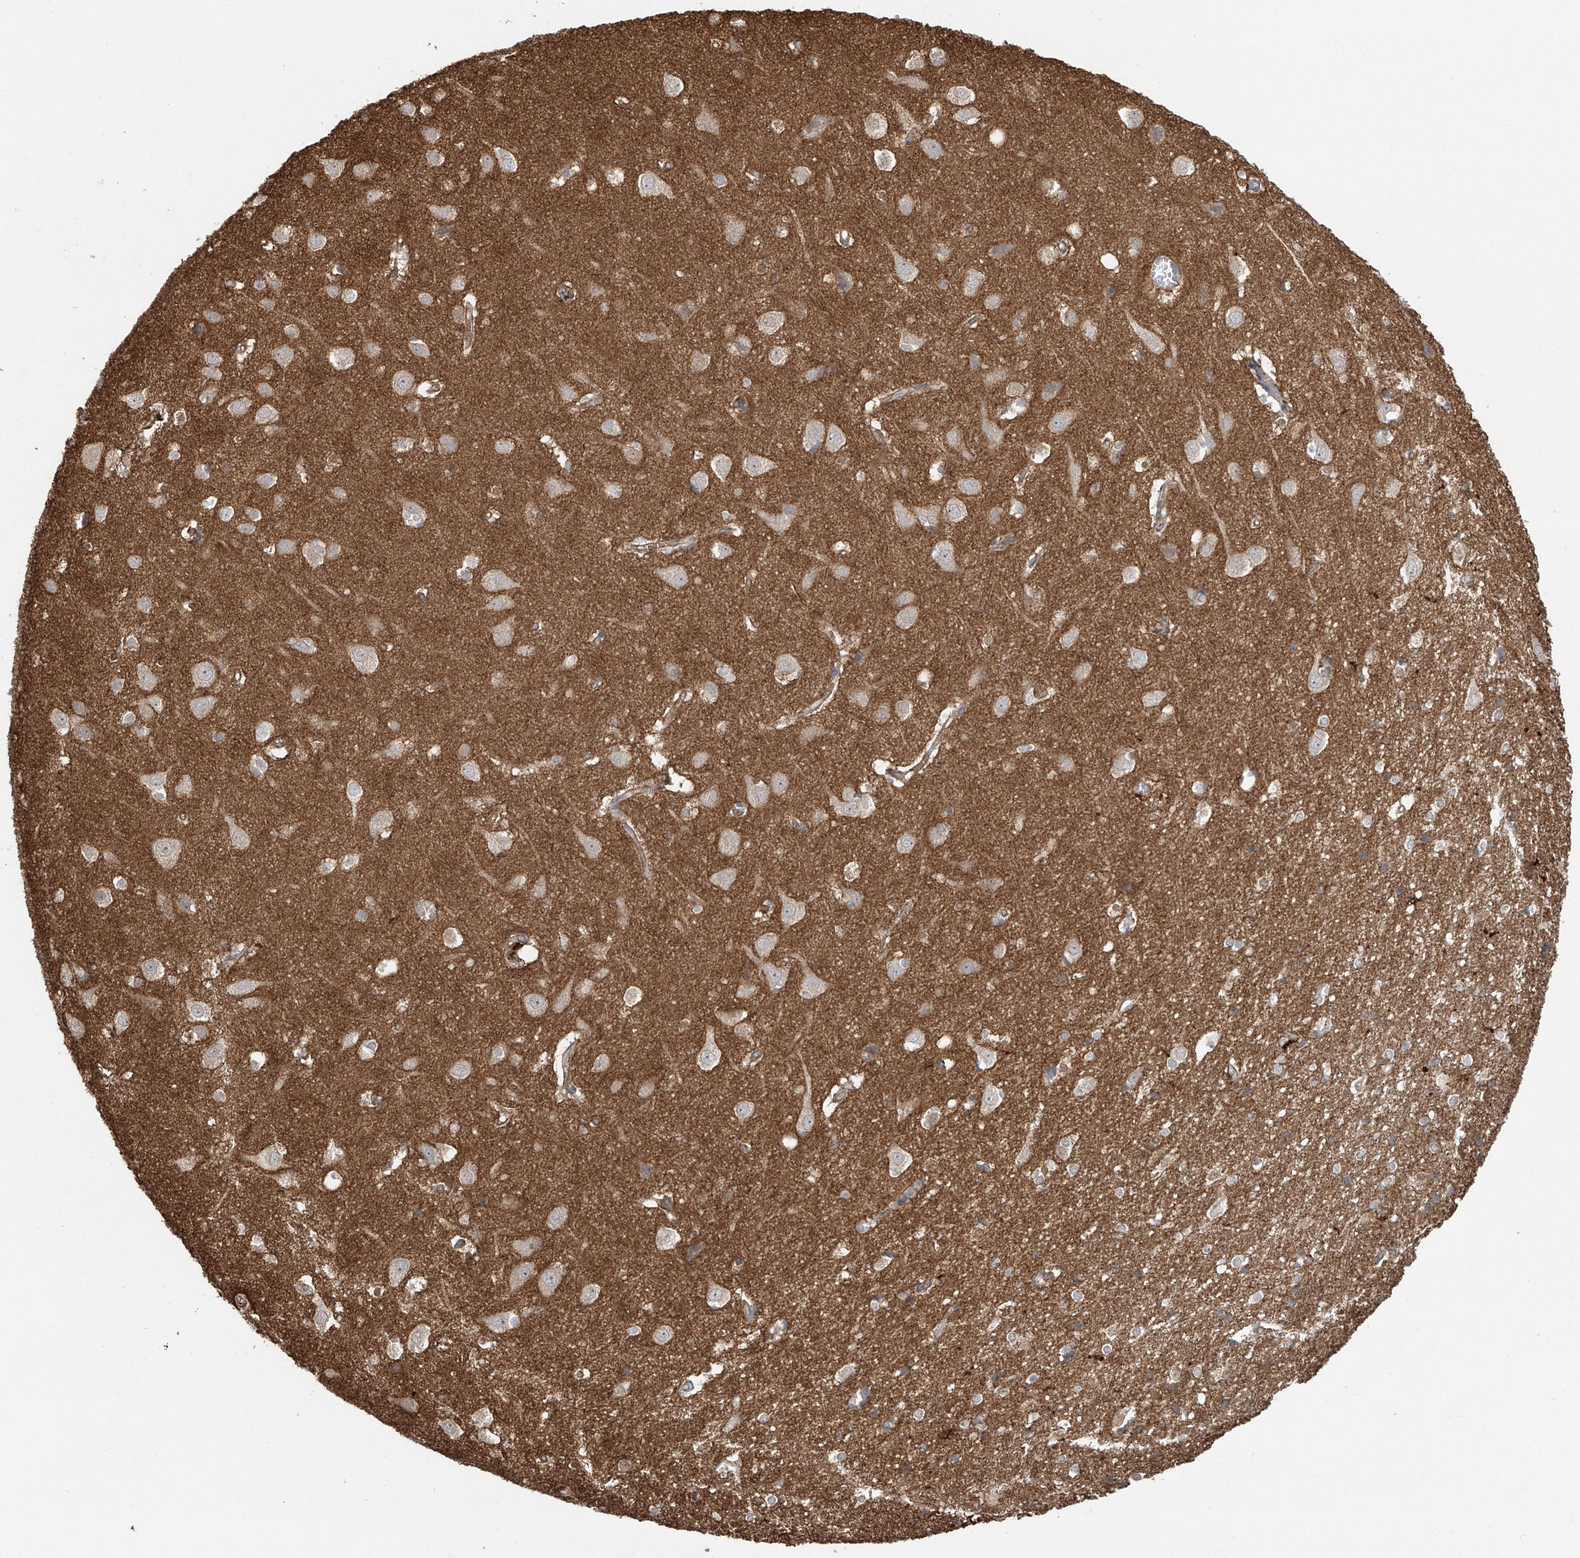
{"staining": {"intensity": "weak", "quantity": ">75%", "location": "cytoplasmic/membranous"}, "tissue": "cerebral cortex", "cell_type": "Endothelial cells", "image_type": "normal", "snomed": [{"axis": "morphology", "description": "Normal tissue, NOS"}, {"axis": "topography", "description": "Cerebral cortex"}], "caption": "IHC image of normal cerebral cortex stained for a protein (brown), which demonstrates low levels of weak cytoplasmic/membranous staining in about >75% of endothelial cells.", "gene": "TUBE1", "patient": {"sex": "male", "age": 54}}